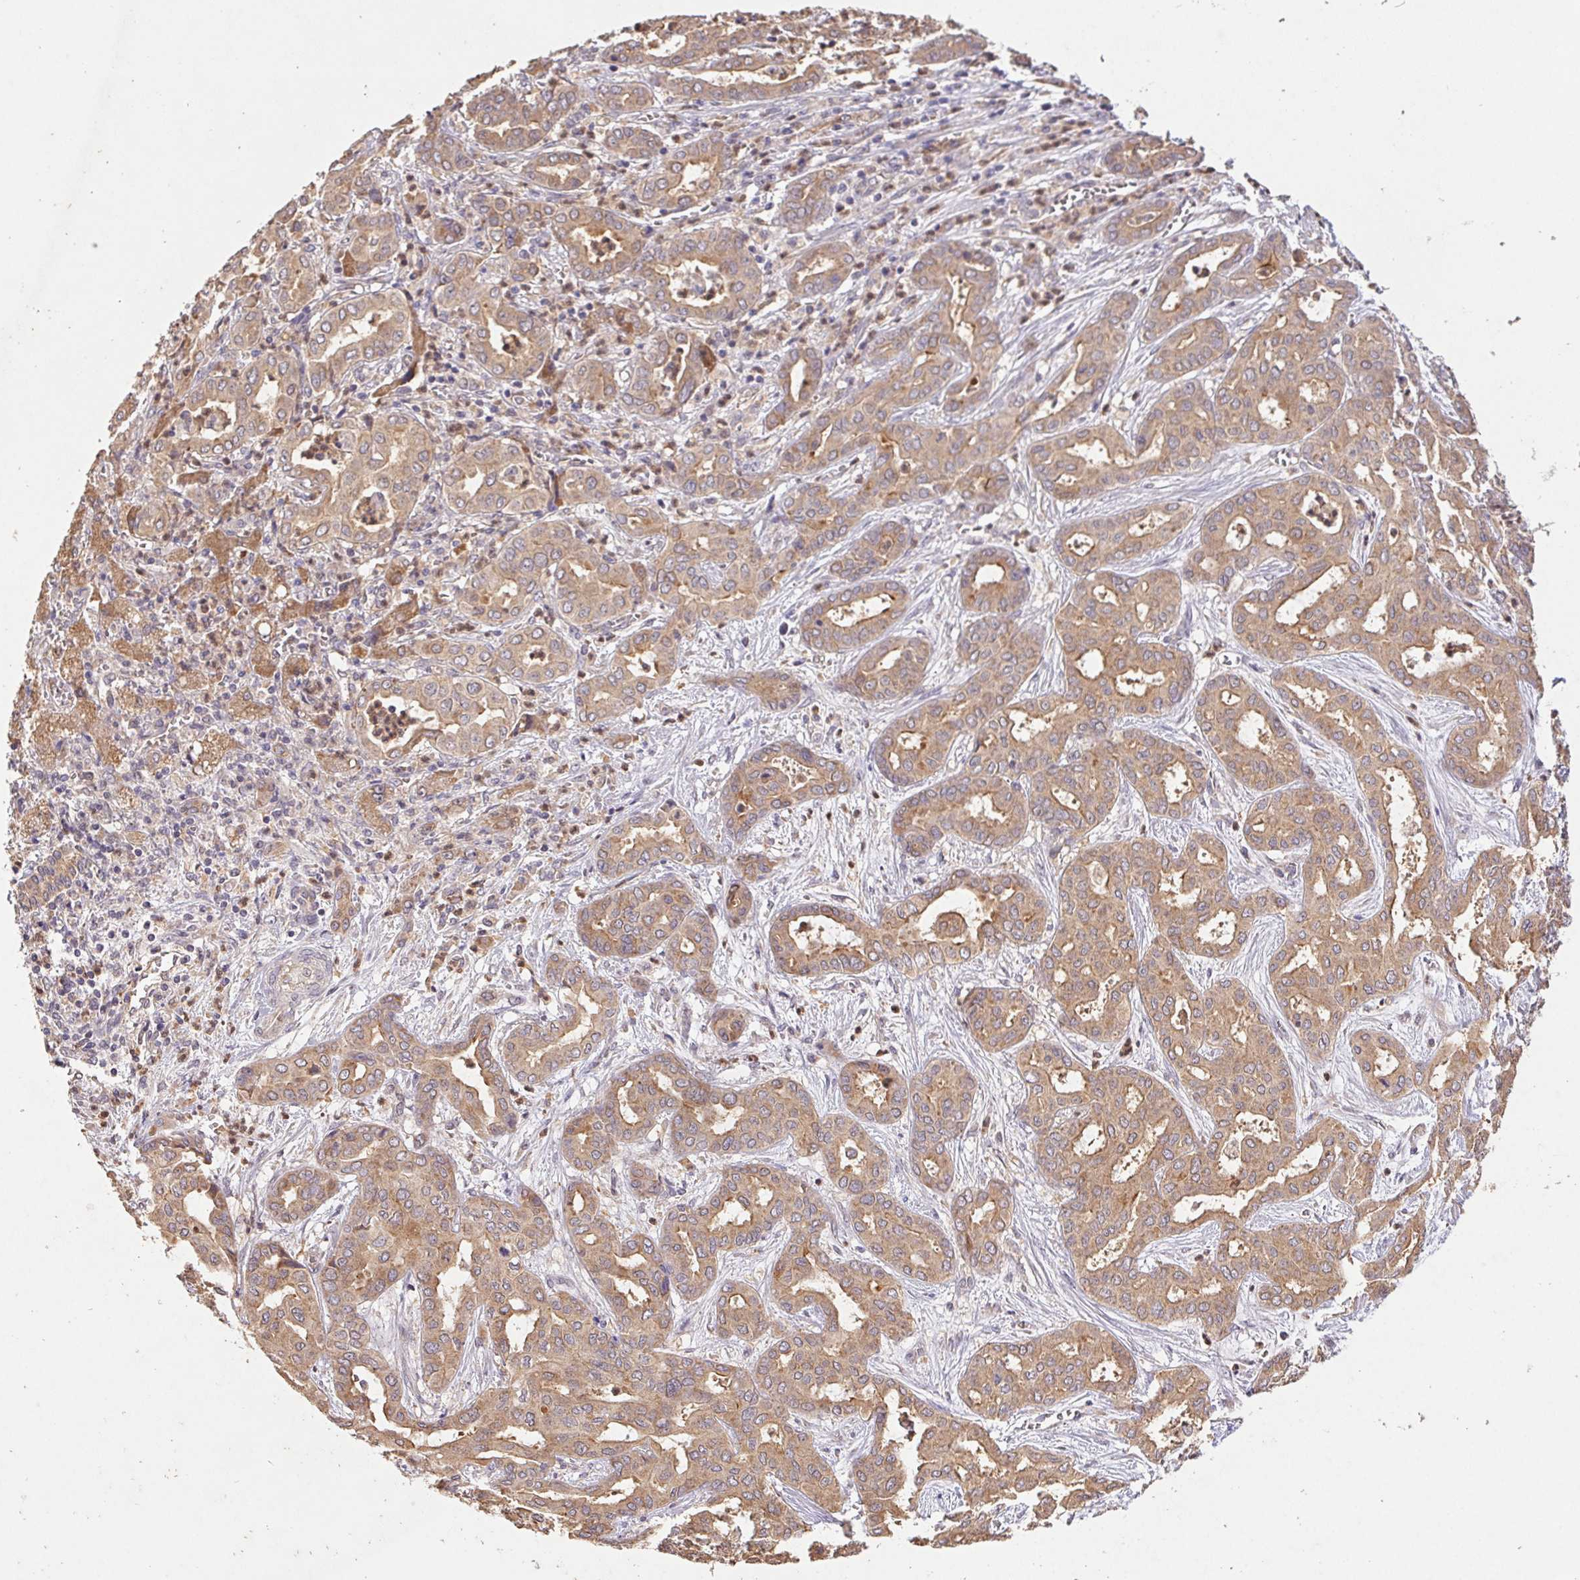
{"staining": {"intensity": "moderate", "quantity": ">75%", "location": "cytoplasmic/membranous"}, "tissue": "liver cancer", "cell_type": "Tumor cells", "image_type": "cancer", "snomed": [{"axis": "morphology", "description": "Cholangiocarcinoma"}, {"axis": "topography", "description": "Liver"}], "caption": "This micrograph demonstrates IHC staining of liver cancer, with medium moderate cytoplasmic/membranous expression in about >75% of tumor cells.", "gene": "RAB11A", "patient": {"sex": "female", "age": 64}}